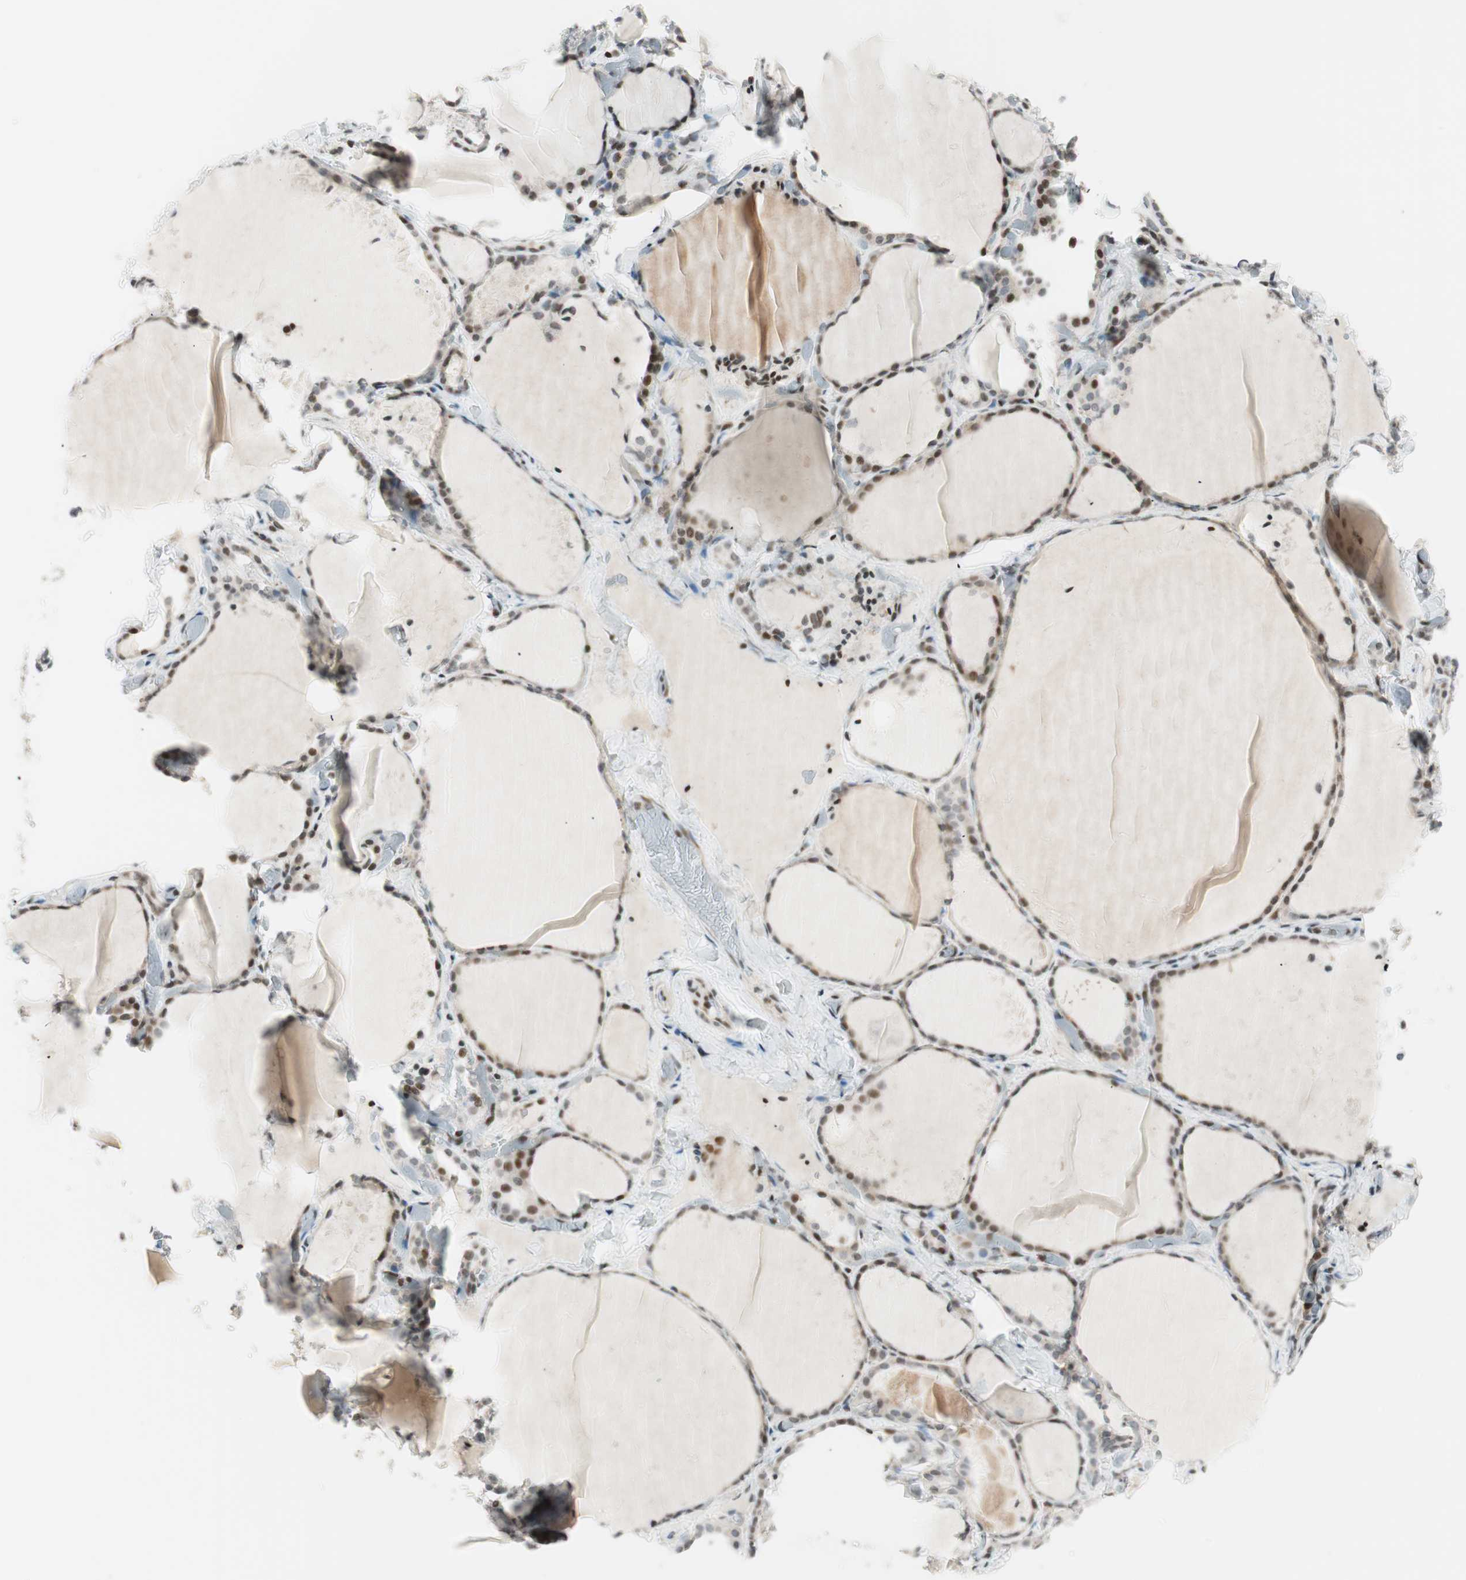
{"staining": {"intensity": "moderate", "quantity": ">75%", "location": "cytoplasmic/membranous,nuclear"}, "tissue": "thyroid gland", "cell_type": "Glandular cells", "image_type": "normal", "snomed": [{"axis": "morphology", "description": "Normal tissue, NOS"}, {"axis": "topography", "description": "Thyroid gland"}], "caption": "Thyroid gland stained for a protein exhibits moderate cytoplasmic/membranous,nuclear positivity in glandular cells. (DAB = brown stain, brightfield microscopy at high magnification).", "gene": "TPT1", "patient": {"sex": "female", "age": 22}}